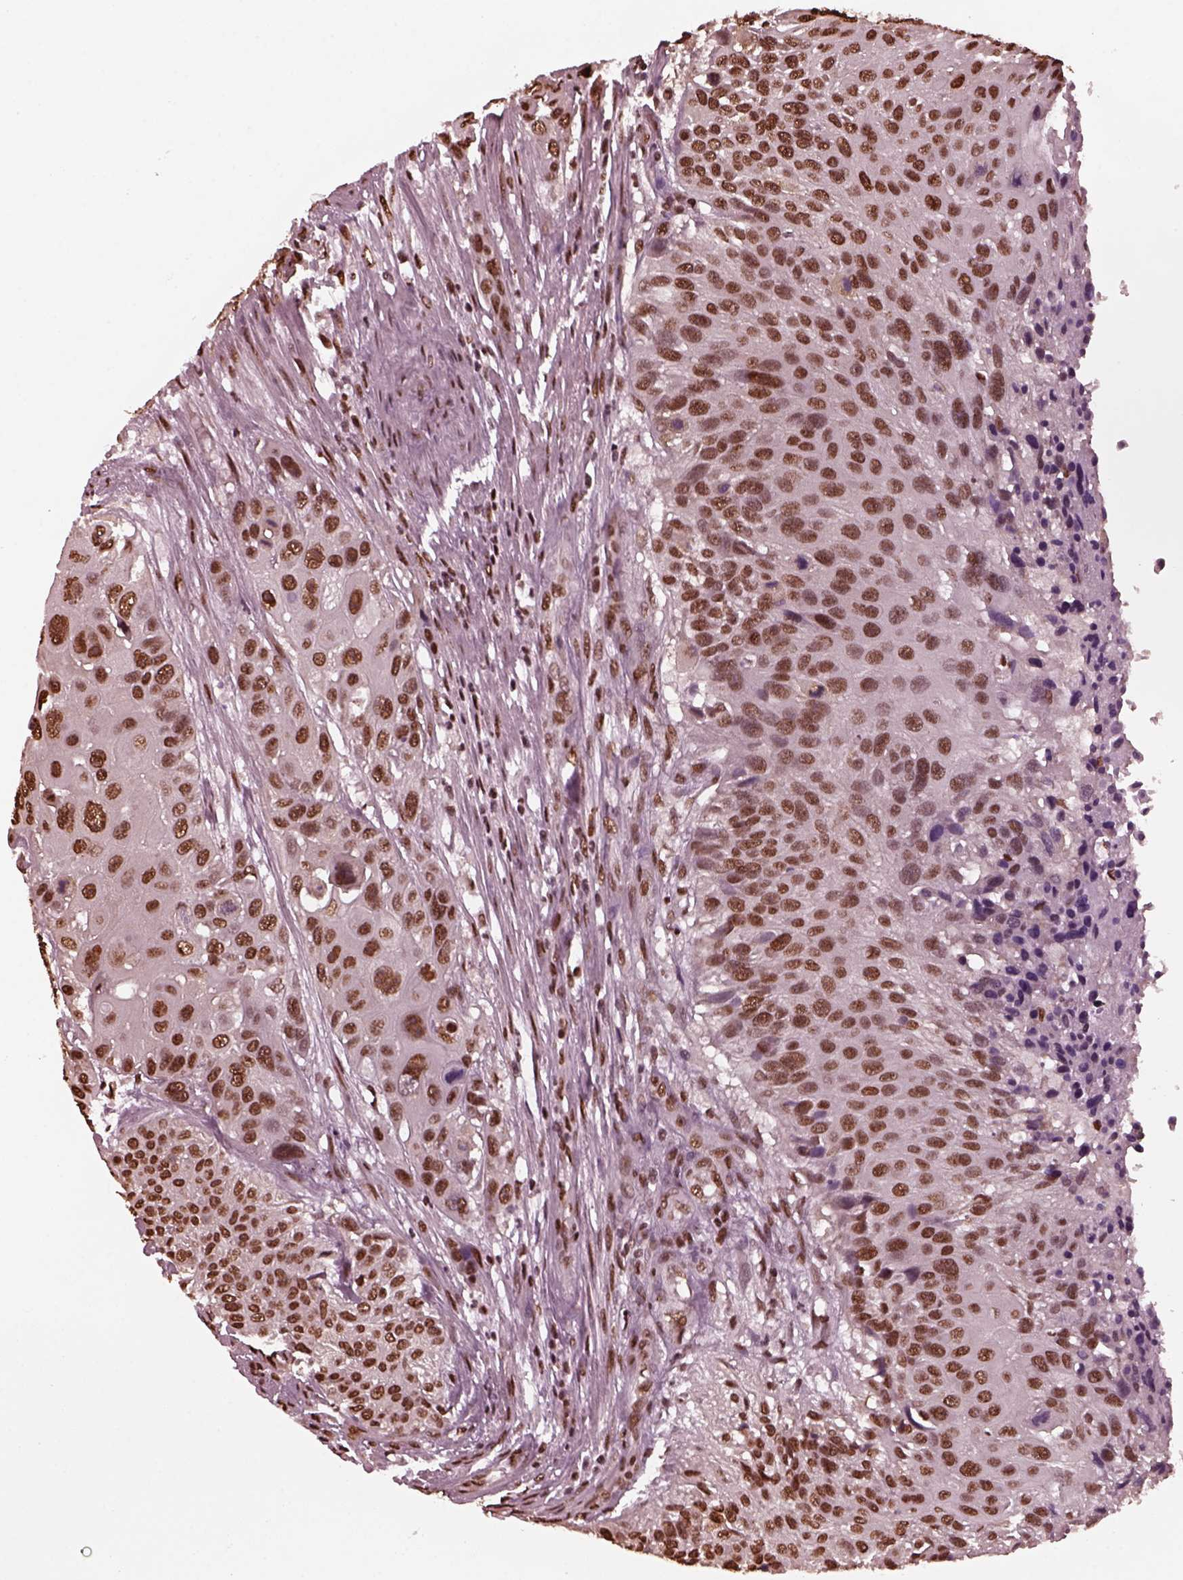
{"staining": {"intensity": "moderate", "quantity": ">75%", "location": "nuclear"}, "tissue": "urothelial cancer", "cell_type": "Tumor cells", "image_type": "cancer", "snomed": [{"axis": "morphology", "description": "Urothelial carcinoma, NOS"}, {"axis": "topography", "description": "Urinary bladder"}], "caption": "IHC image of neoplastic tissue: human transitional cell carcinoma stained using immunohistochemistry (IHC) reveals medium levels of moderate protein expression localized specifically in the nuclear of tumor cells, appearing as a nuclear brown color.", "gene": "NSD1", "patient": {"sex": "male", "age": 55}}